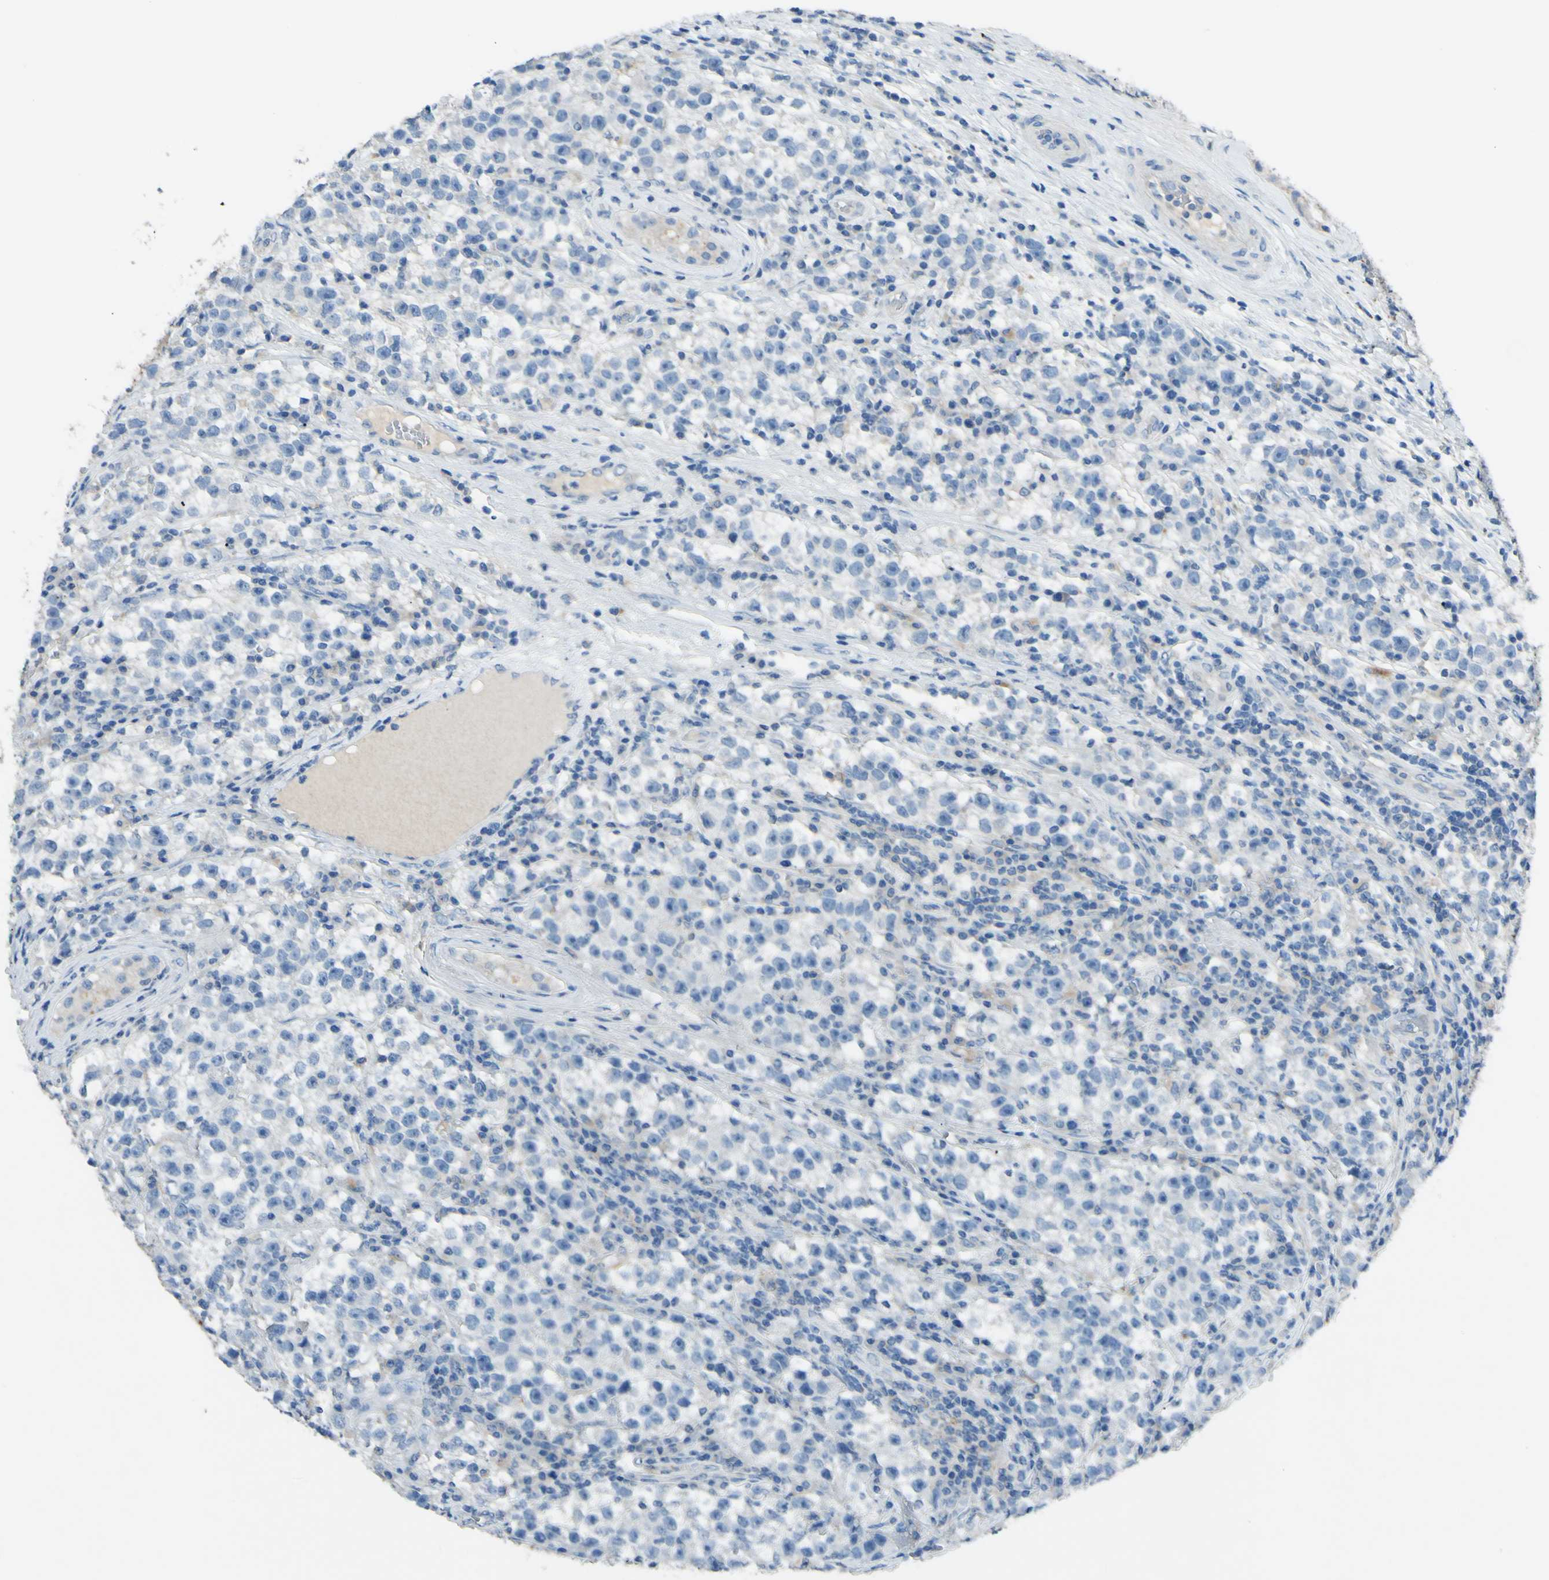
{"staining": {"intensity": "negative", "quantity": "none", "location": "none"}, "tissue": "testis cancer", "cell_type": "Tumor cells", "image_type": "cancer", "snomed": [{"axis": "morphology", "description": "Seminoma, NOS"}, {"axis": "topography", "description": "Testis"}], "caption": "The immunohistochemistry histopathology image has no significant staining in tumor cells of testis cancer tissue.", "gene": "CDH10", "patient": {"sex": "male", "age": 22}}